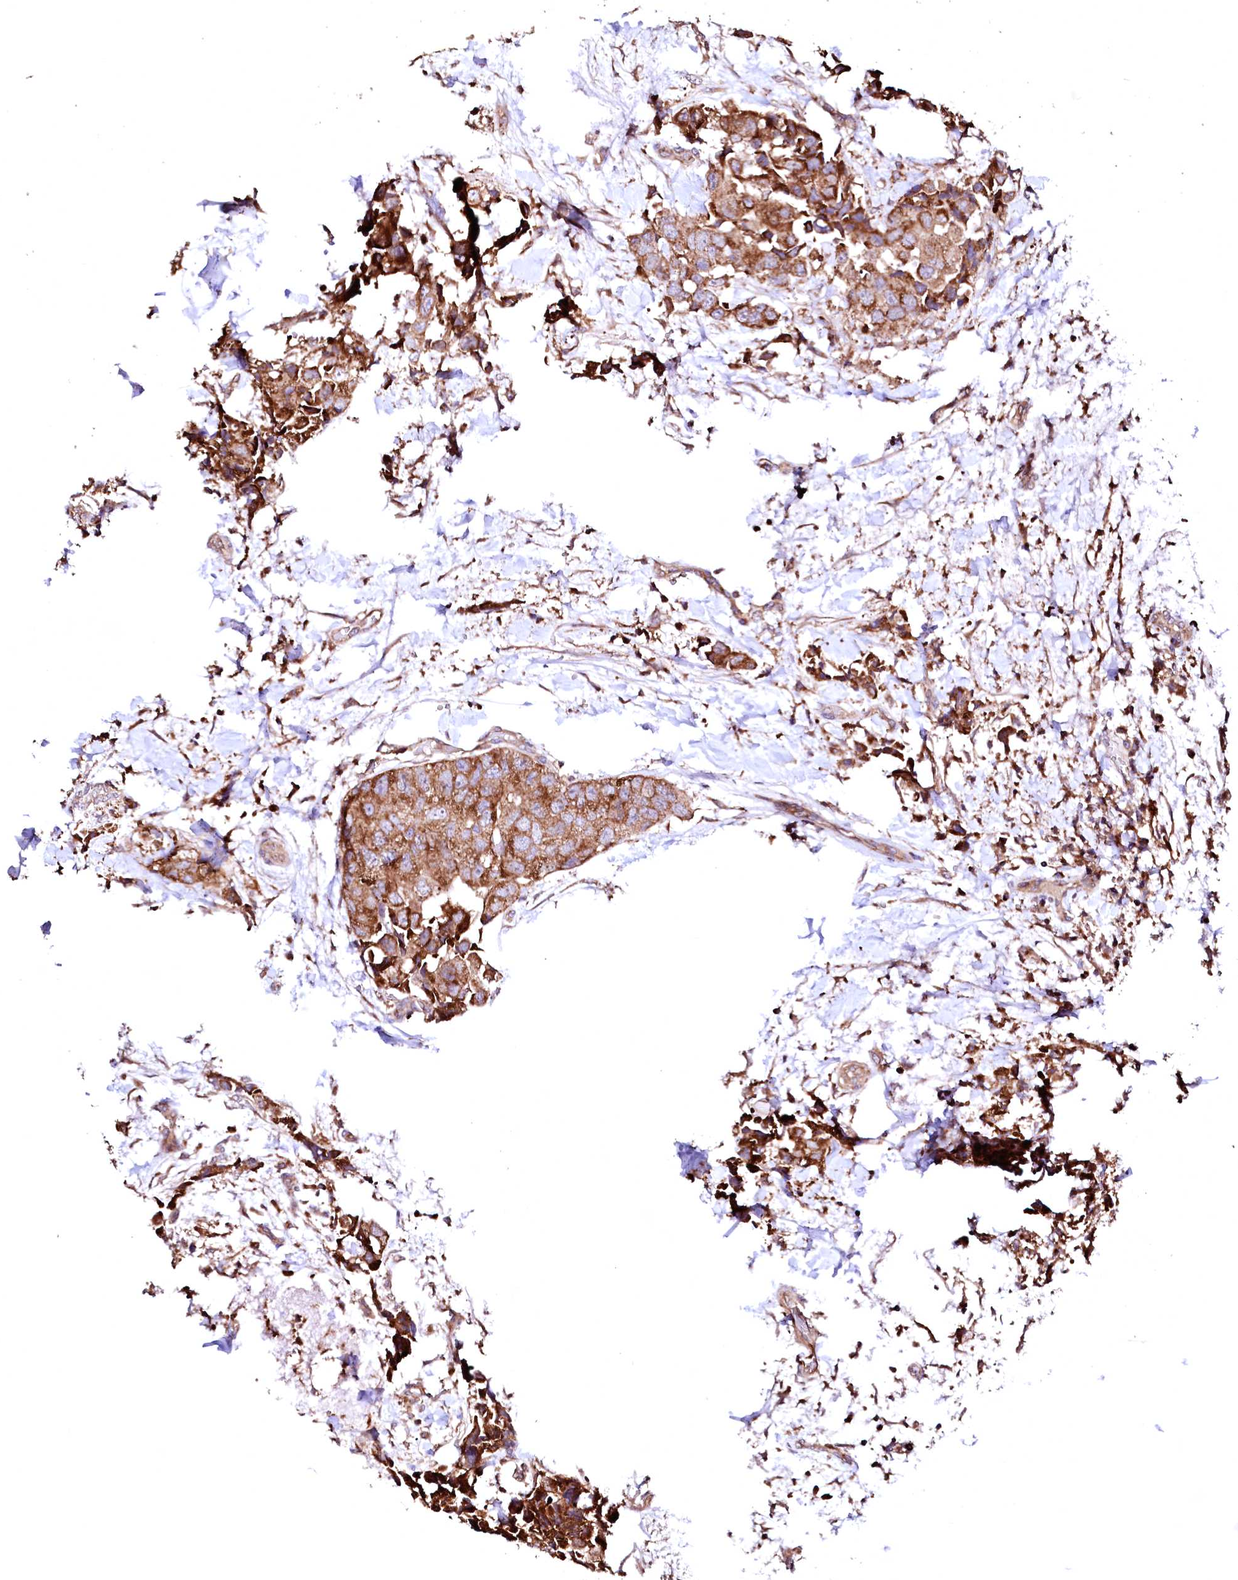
{"staining": {"intensity": "moderate", "quantity": ">75%", "location": "cytoplasmic/membranous"}, "tissue": "breast cancer", "cell_type": "Tumor cells", "image_type": "cancer", "snomed": [{"axis": "morphology", "description": "Normal tissue, NOS"}, {"axis": "morphology", "description": "Duct carcinoma"}, {"axis": "topography", "description": "Breast"}], "caption": "Breast cancer was stained to show a protein in brown. There is medium levels of moderate cytoplasmic/membranous staining in approximately >75% of tumor cells.", "gene": "ST3GAL1", "patient": {"sex": "female", "age": 62}}